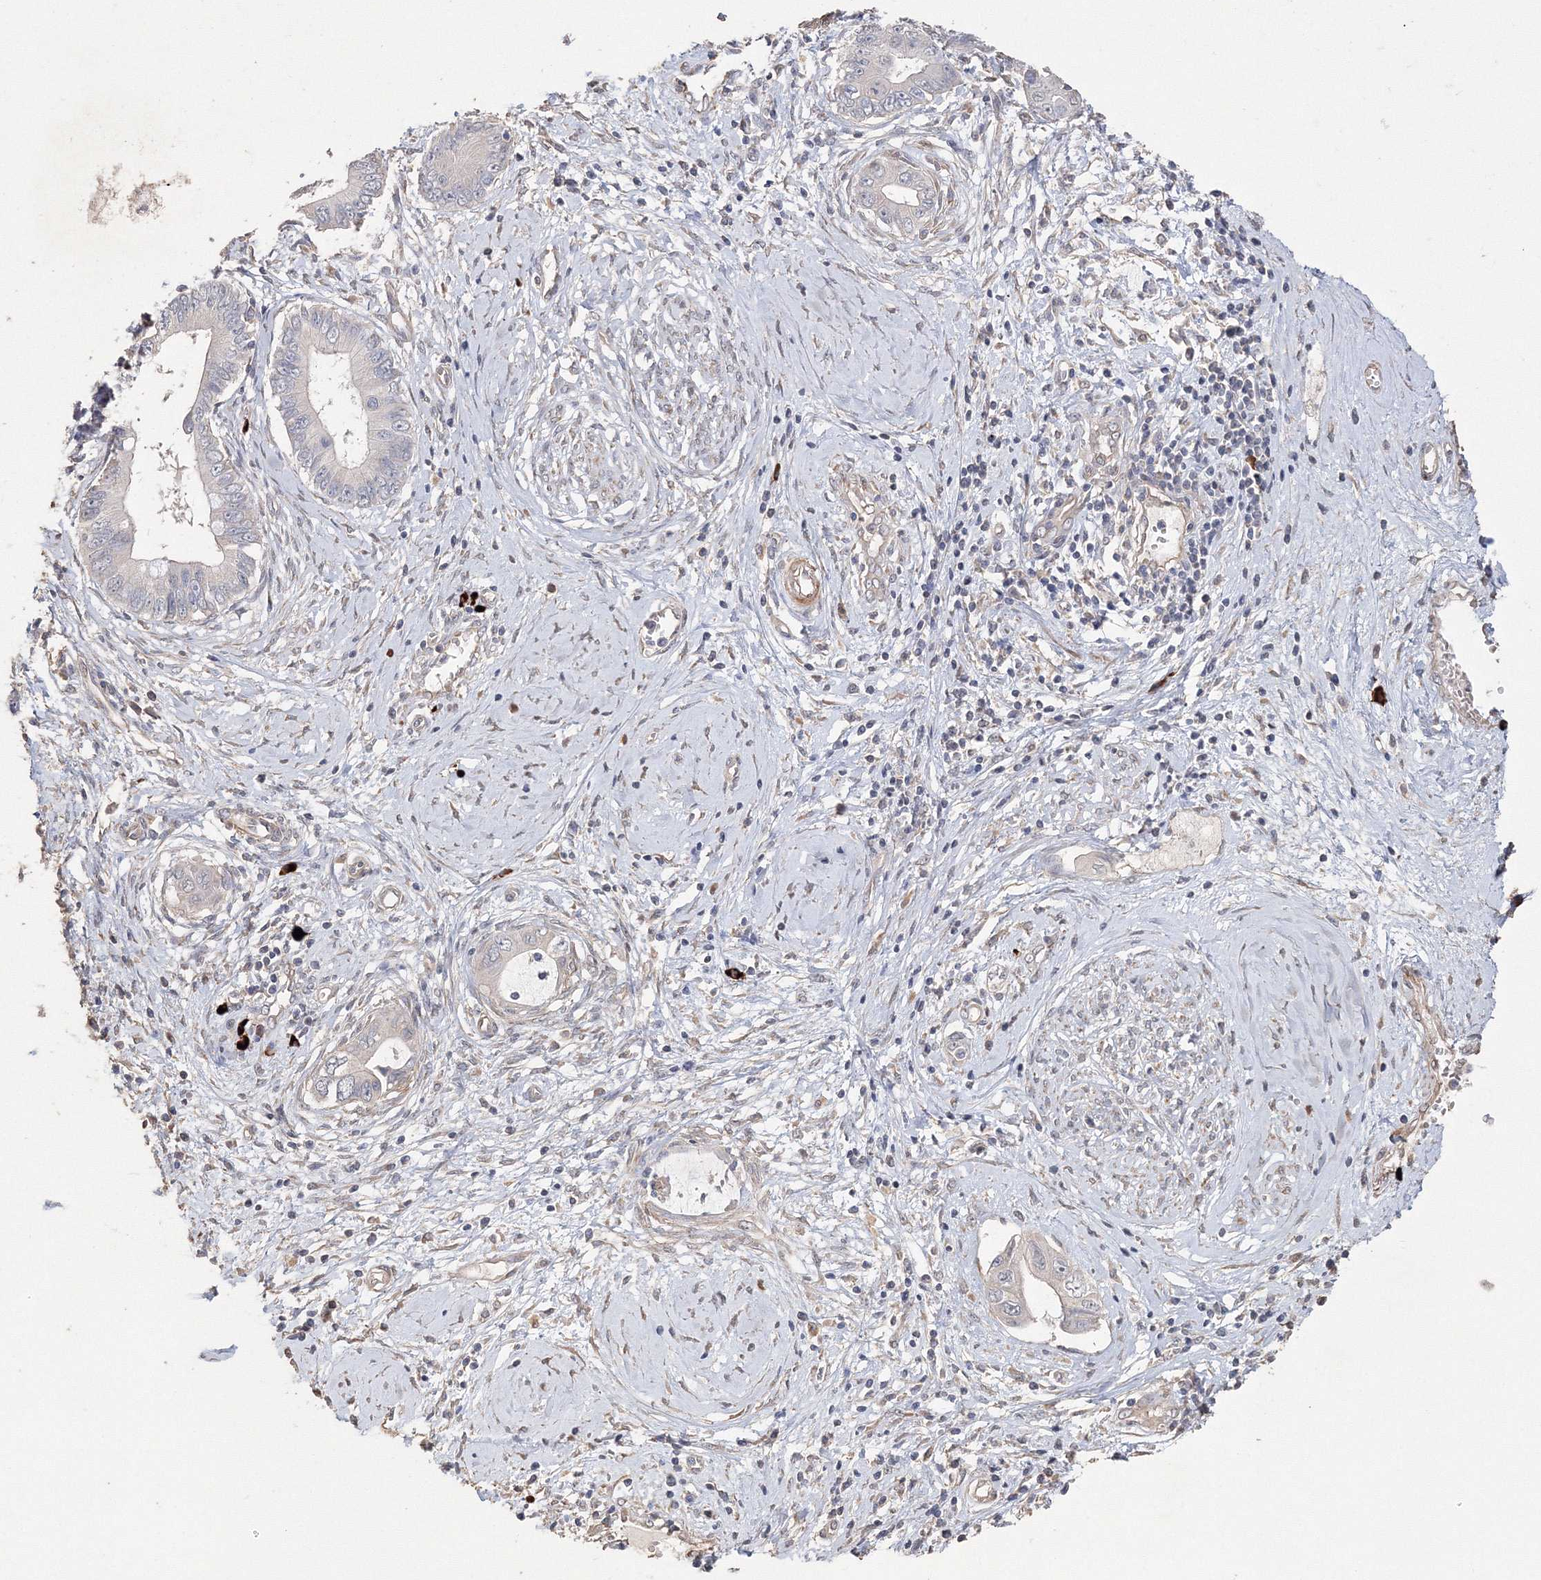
{"staining": {"intensity": "negative", "quantity": "none", "location": "none"}, "tissue": "cervical cancer", "cell_type": "Tumor cells", "image_type": "cancer", "snomed": [{"axis": "morphology", "description": "Adenocarcinoma, NOS"}, {"axis": "topography", "description": "Cervix"}], "caption": "A high-resolution micrograph shows immunohistochemistry staining of cervical adenocarcinoma, which reveals no significant positivity in tumor cells.", "gene": "NALF2", "patient": {"sex": "female", "age": 44}}